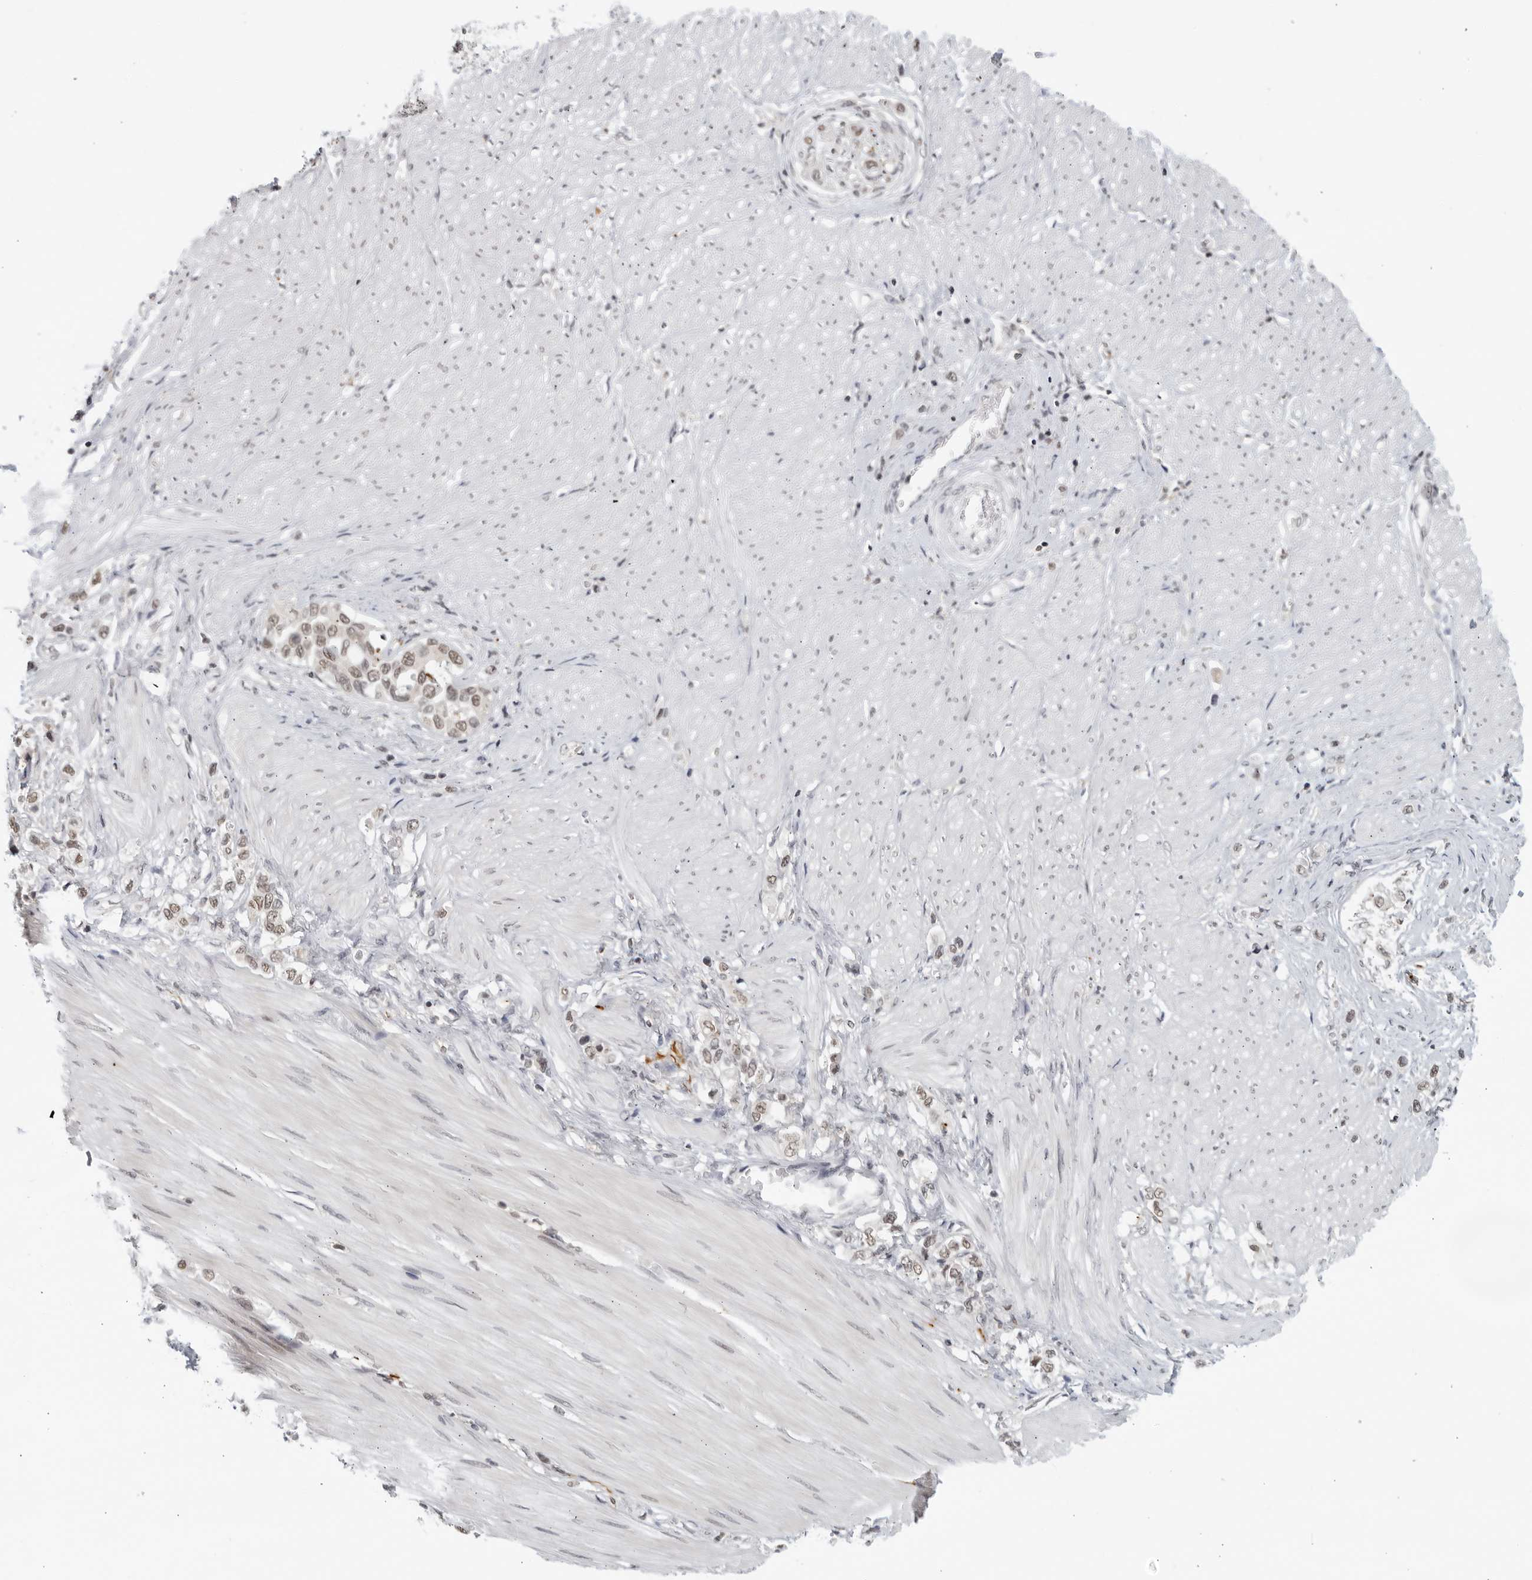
{"staining": {"intensity": "moderate", "quantity": ">75%", "location": "nuclear"}, "tissue": "stomach cancer", "cell_type": "Tumor cells", "image_type": "cancer", "snomed": [{"axis": "morphology", "description": "Adenocarcinoma, NOS"}, {"axis": "topography", "description": "Stomach"}], "caption": "This photomicrograph reveals immunohistochemistry staining of human stomach adenocarcinoma, with medium moderate nuclear staining in about >75% of tumor cells.", "gene": "CC2D1B", "patient": {"sex": "female", "age": 65}}